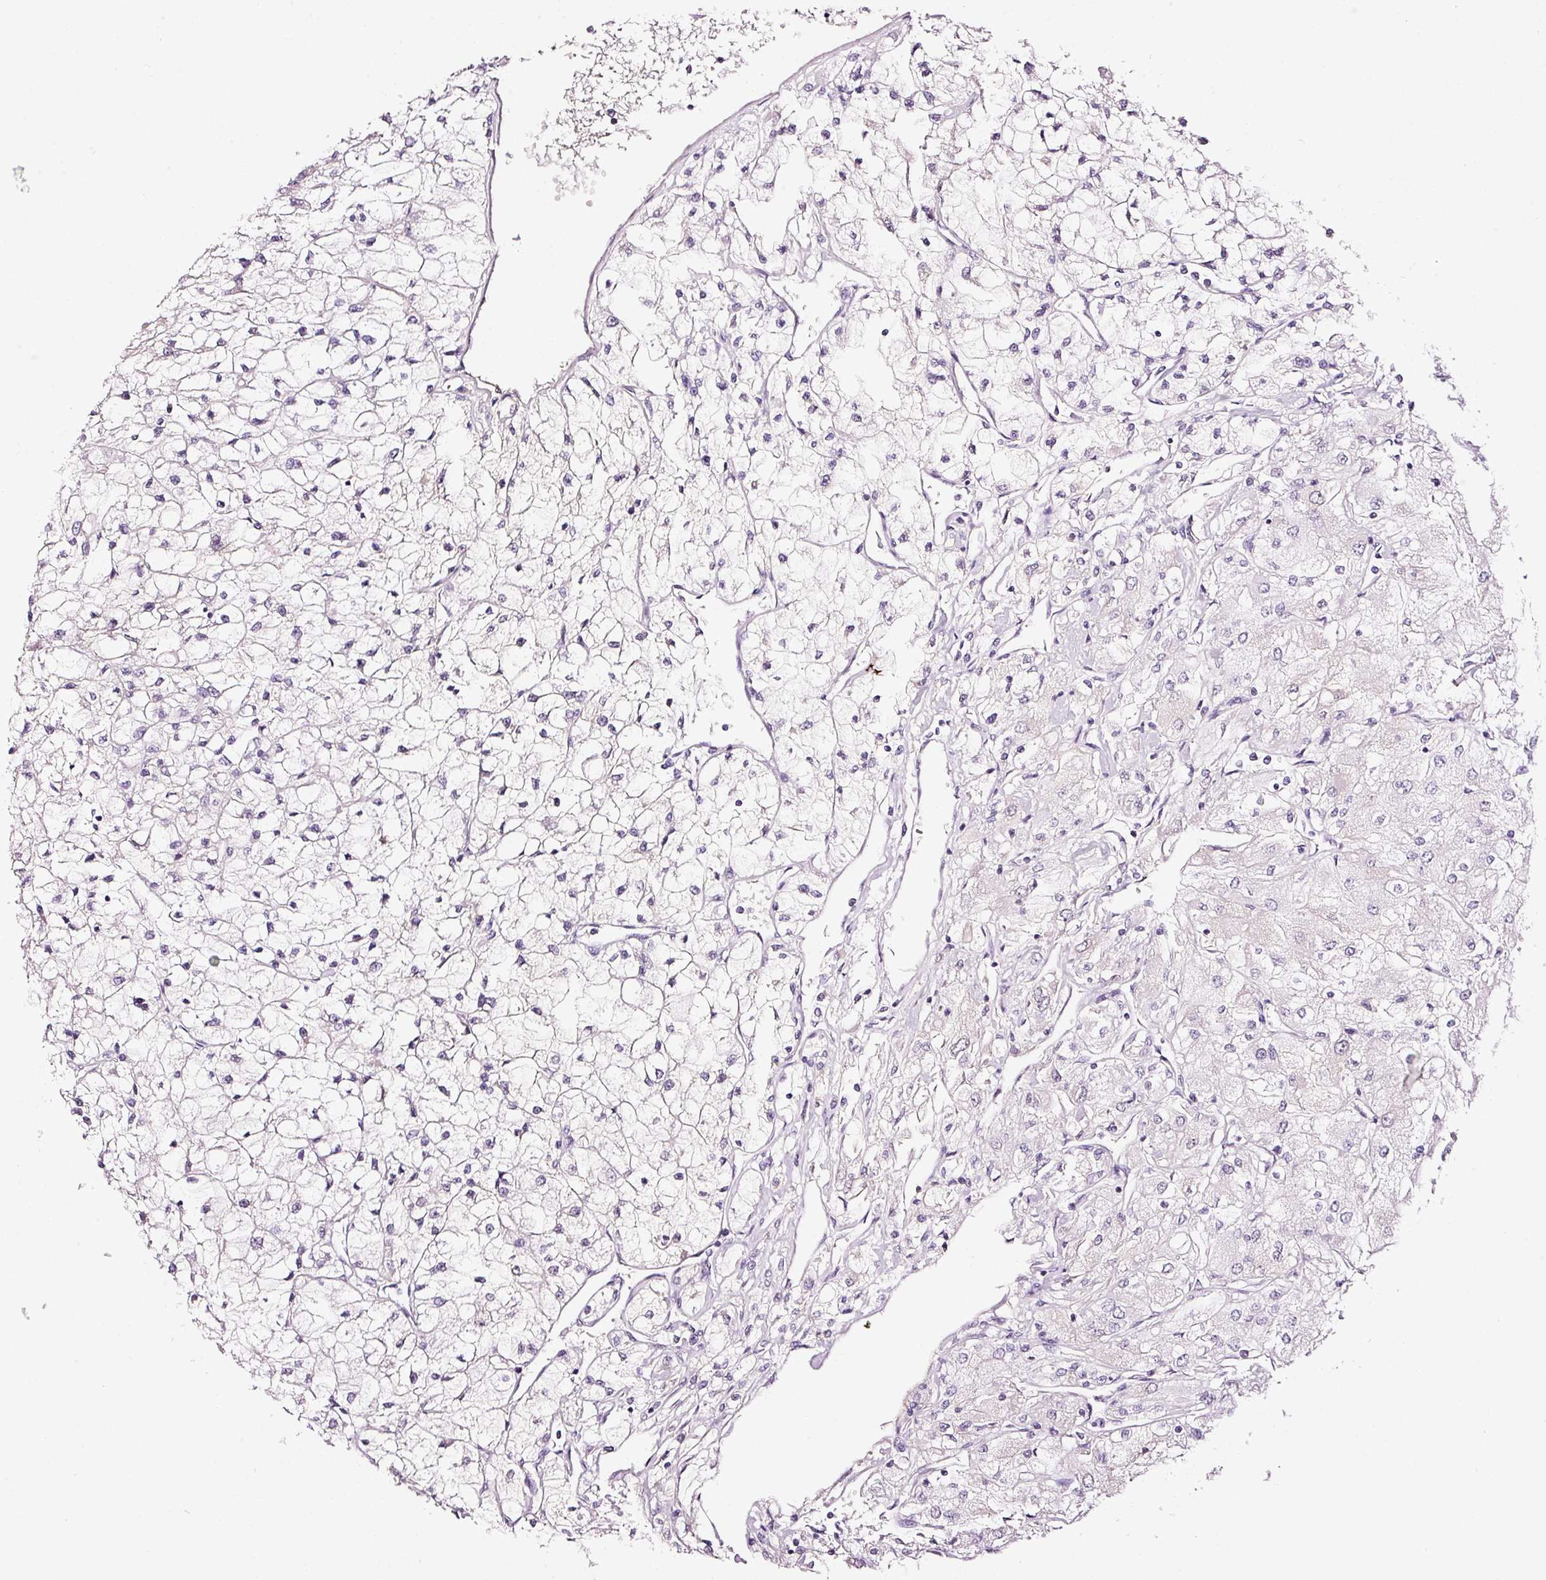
{"staining": {"intensity": "negative", "quantity": "none", "location": "none"}, "tissue": "renal cancer", "cell_type": "Tumor cells", "image_type": "cancer", "snomed": [{"axis": "morphology", "description": "Adenocarcinoma, NOS"}, {"axis": "topography", "description": "Kidney"}], "caption": "Tumor cells are negative for protein expression in human renal adenocarcinoma.", "gene": "LAMP3", "patient": {"sex": "male", "age": 80}}